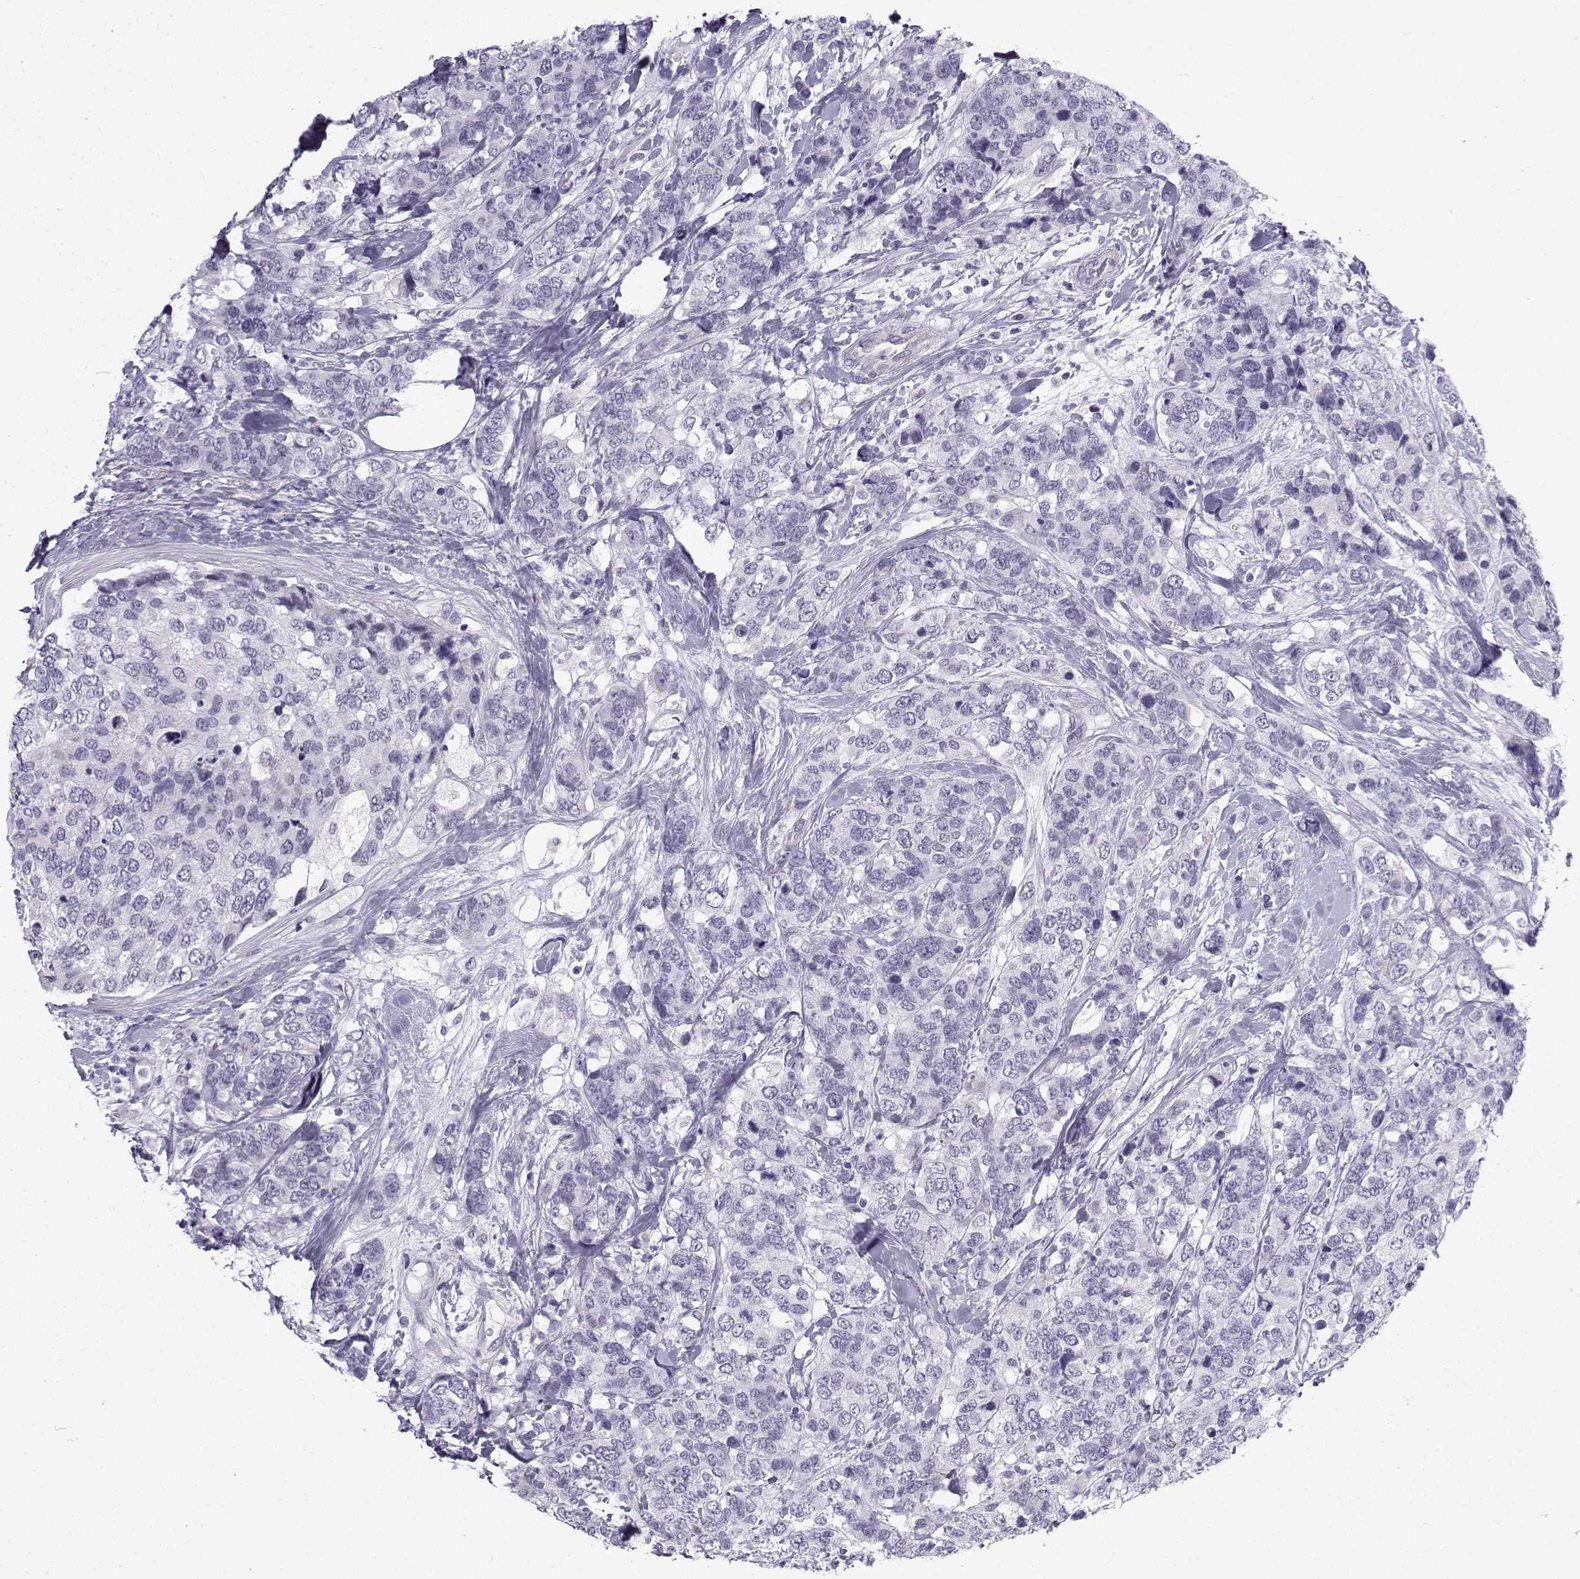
{"staining": {"intensity": "negative", "quantity": "none", "location": "none"}, "tissue": "breast cancer", "cell_type": "Tumor cells", "image_type": "cancer", "snomed": [{"axis": "morphology", "description": "Lobular carcinoma"}, {"axis": "topography", "description": "Breast"}], "caption": "Immunohistochemical staining of human breast cancer (lobular carcinoma) demonstrates no significant expression in tumor cells.", "gene": "CFAP53", "patient": {"sex": "female", "age": 59}}